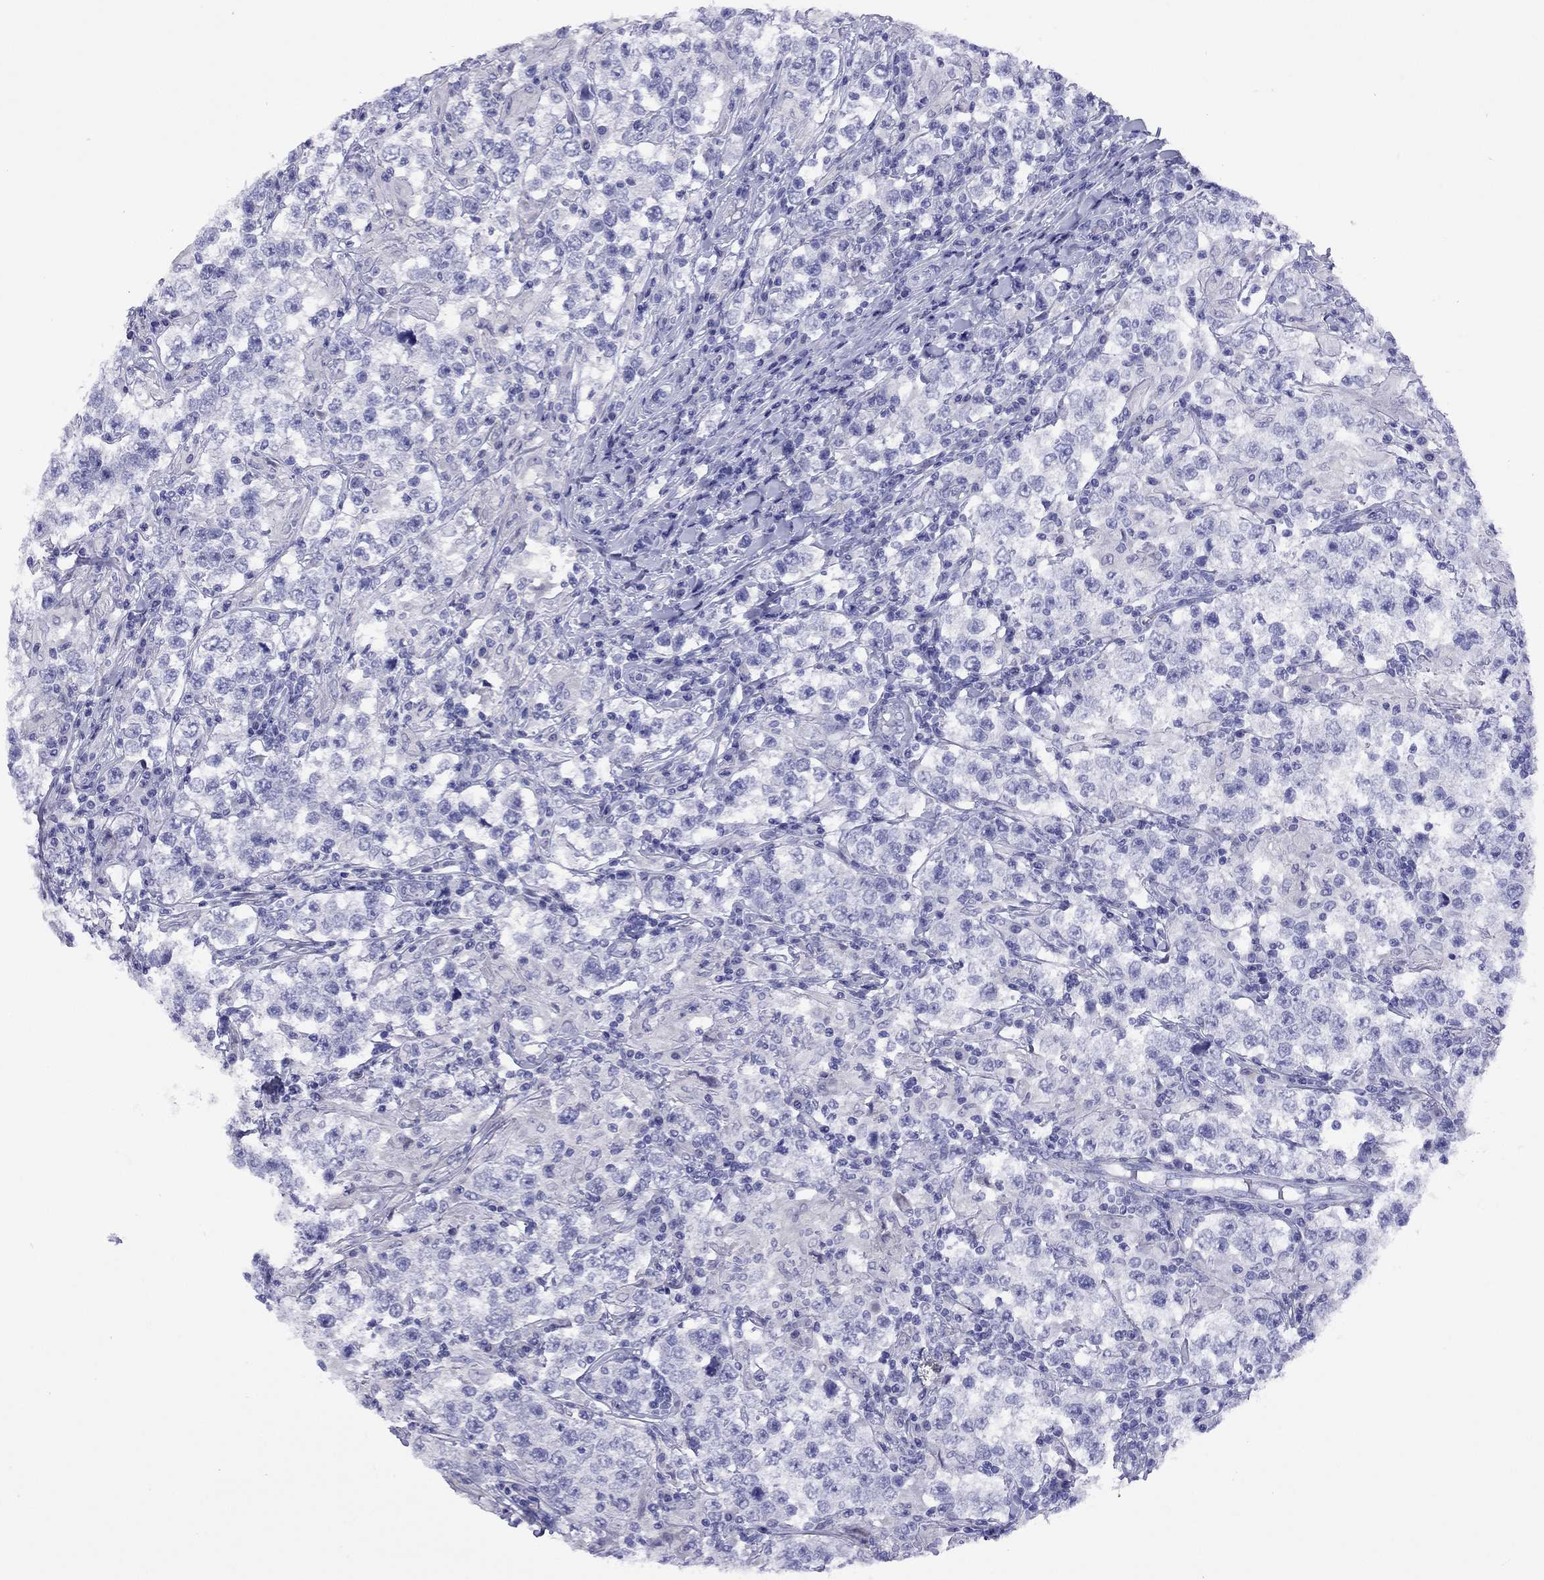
{"staining": {"intensity": "negative", "quantity": "none", "location": "none"}, "tissue": "testis cancer", "cell_type": "Tumor cells", "image_type": "cancer", "snomed": [{"axis": "morphology", "description": "Seminoma, NOS"}, {"axis": "morphology", "description": "Carcinoma, Embryonal, NOS"}, {"axis": "topography", "description": "Testis"}], "caption": "Immunohistochemistry (IHC) of human testis cancer (seminoma) shows no expression in tumor cells.", "gene": "FIGLA", "patient": {"sex": "male", "age": 41}}